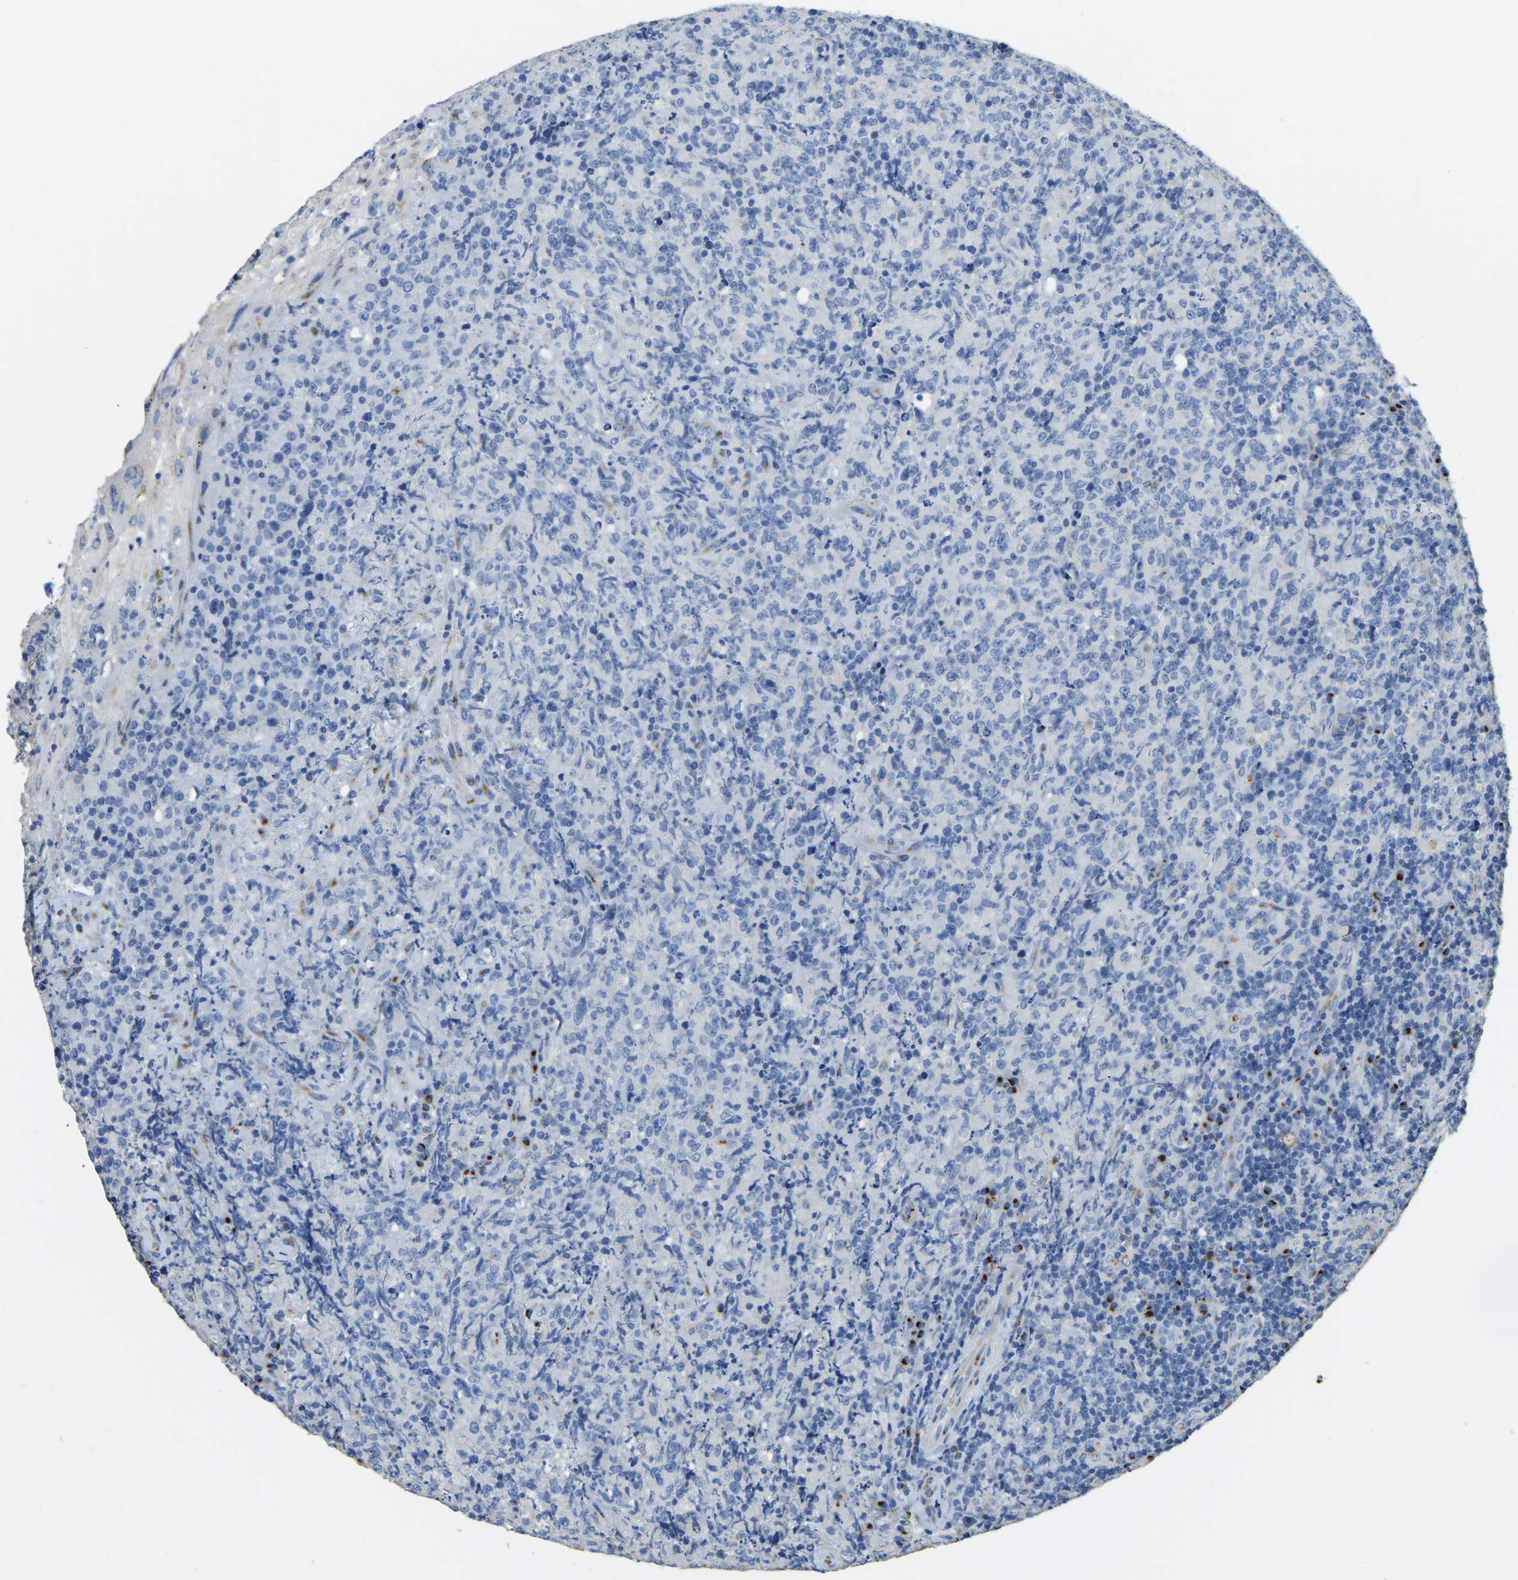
{"staining": {"intensity": "negative", "quantity": "none", "location": "none"}, "tissue": "lymphoma", "cell_type": "Tumor cells", "image_type": "cancer", "snomed": [{"axis": "morphology", "description": "Malignant lymphoma, non-Hodgkin's type, High grade"}, {"axis": "topography", "description": "Tonsil"}], "caption": "Immunohistochemistry (IHC) of human lymphoma displays no expression in tumor cells. (DAB (3,3'-diaminobenzidine) immunohistochemistry (IHC) with hematoxylin counter stain).", "gene": "FAM174A", "patient": {"sex": "female", "age": 36}}